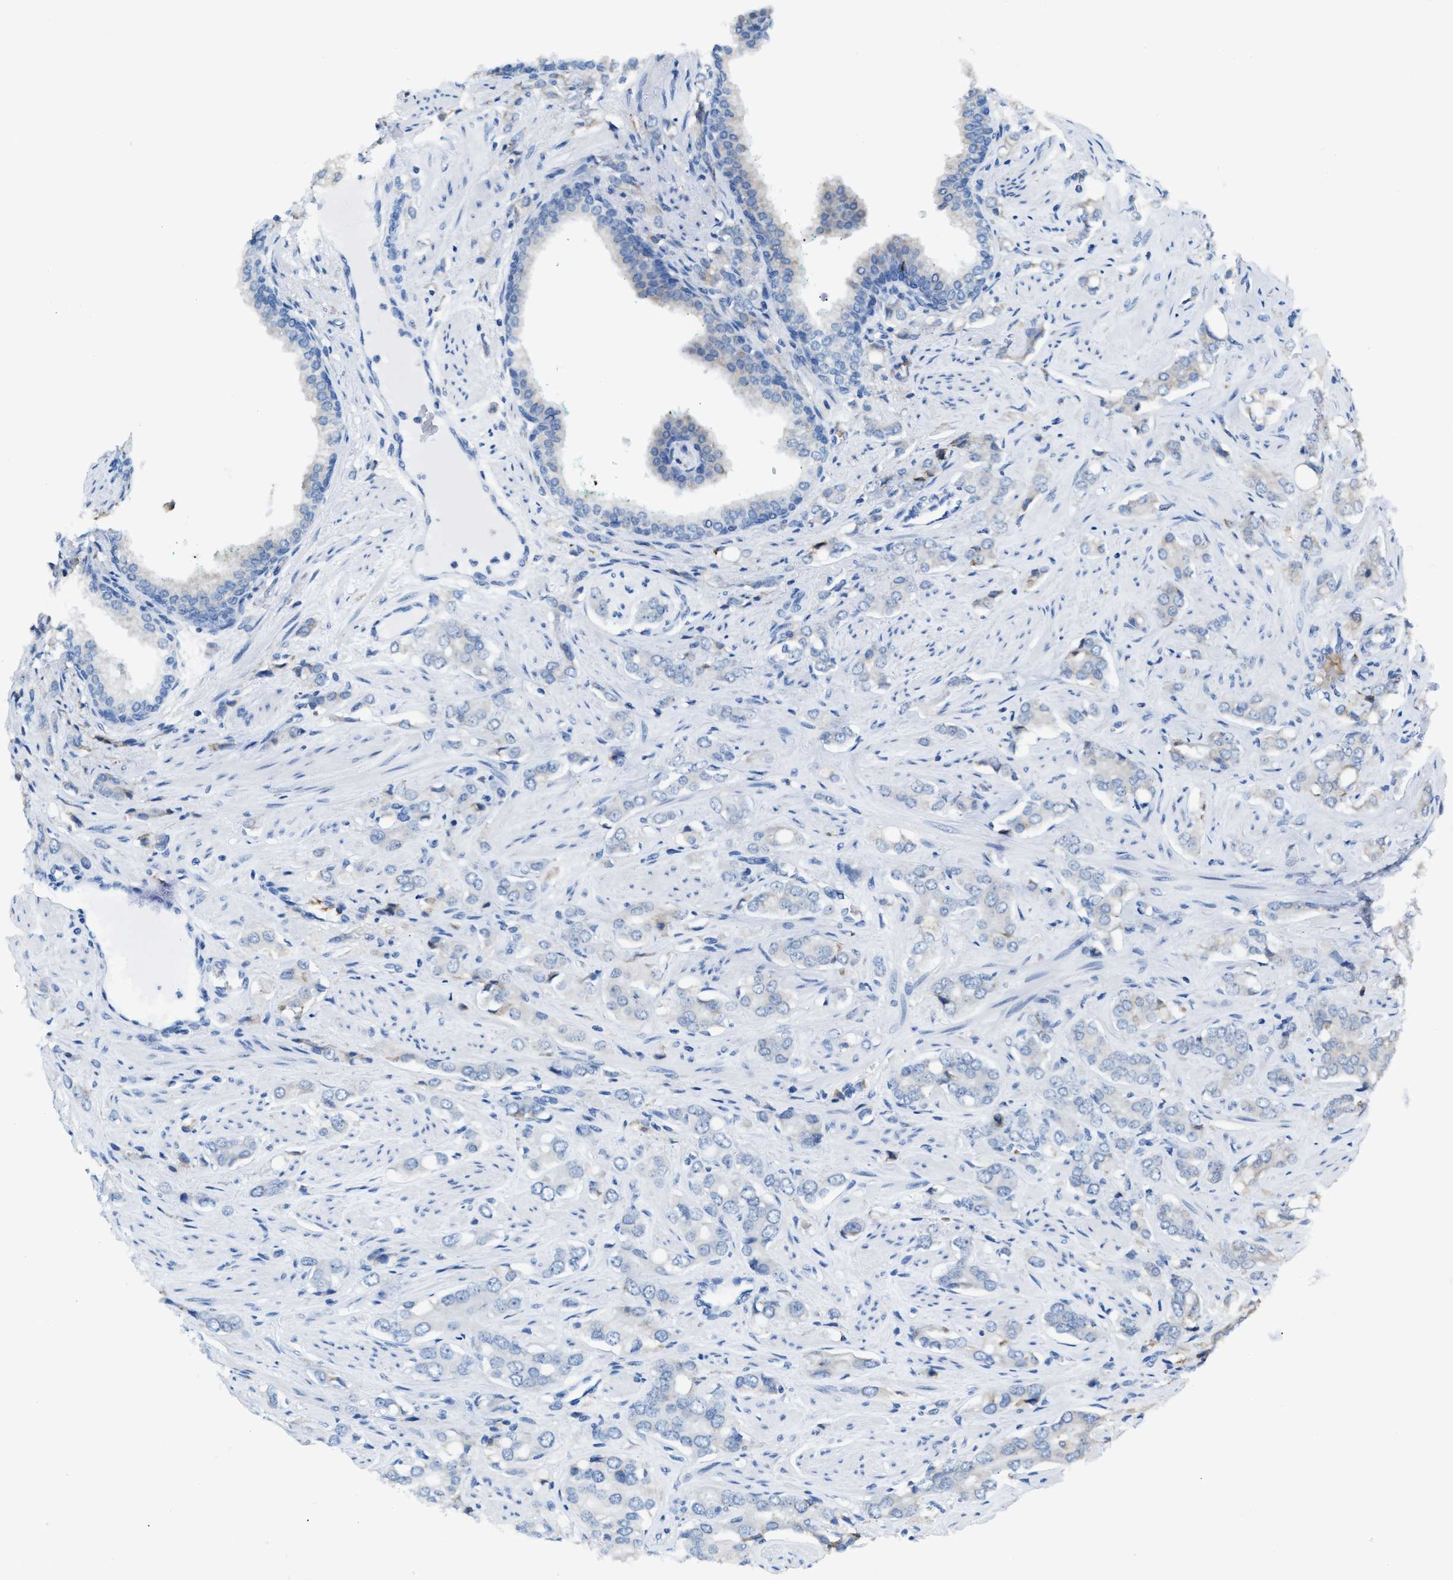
{"staining": {"intensity": "negative", "quantity": "none", "location": "none"}, "tissue": "prostate cancer", "cell_type": "Tumor cells", "image_type": "cancer", "snomed": [{"axis": "morphology", "description": "Adenocarcinoma, High grade"}, {"axis": "topography", "description": "Prostate"}], "caption": "This is an IHC photomicrograph of human high-grade adenocarcinoma (prostate). There is no positivity in tumor cells.", "gene": "CA3", "patient": {"sex": "male", "age": 52}}